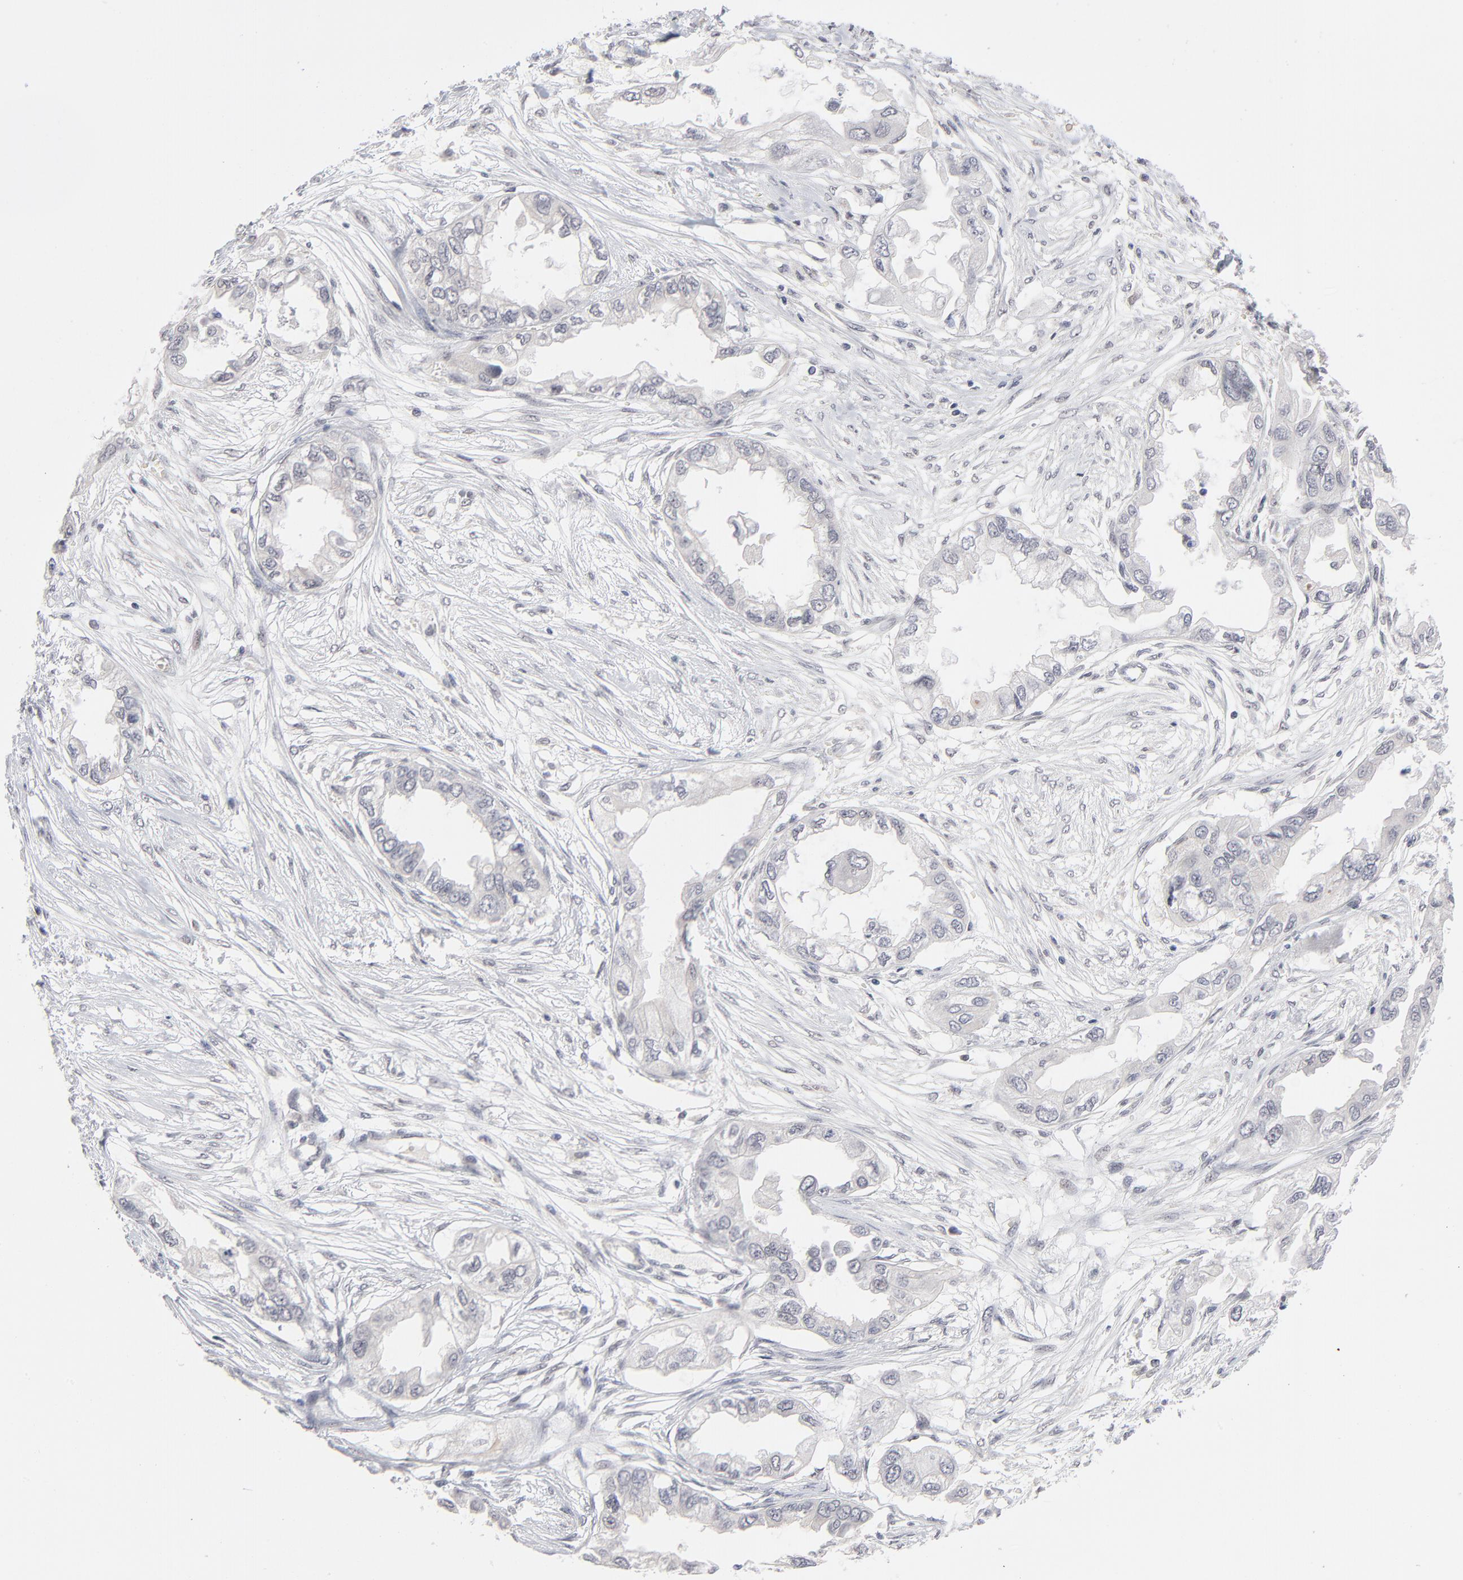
{"staining": {"intensity": "negative", "quantity": "none", "location": "none"}, "tissue": "endometrial cancer", "cell_type": "Tumor cells", "image_type": "cancer", "snomed": [{"axis": "morphology", "description": "Adenocarcinoma, NOS"}, {"axis": "topography", "description": "Endometrium"}], "caption": "Immunohistochemical staining of human adenocarcinoma (endometrial) reveals no significant positivity in tumor cells.", "gene": "MBIP", "patient": {"sex": "female", "age": 67}}